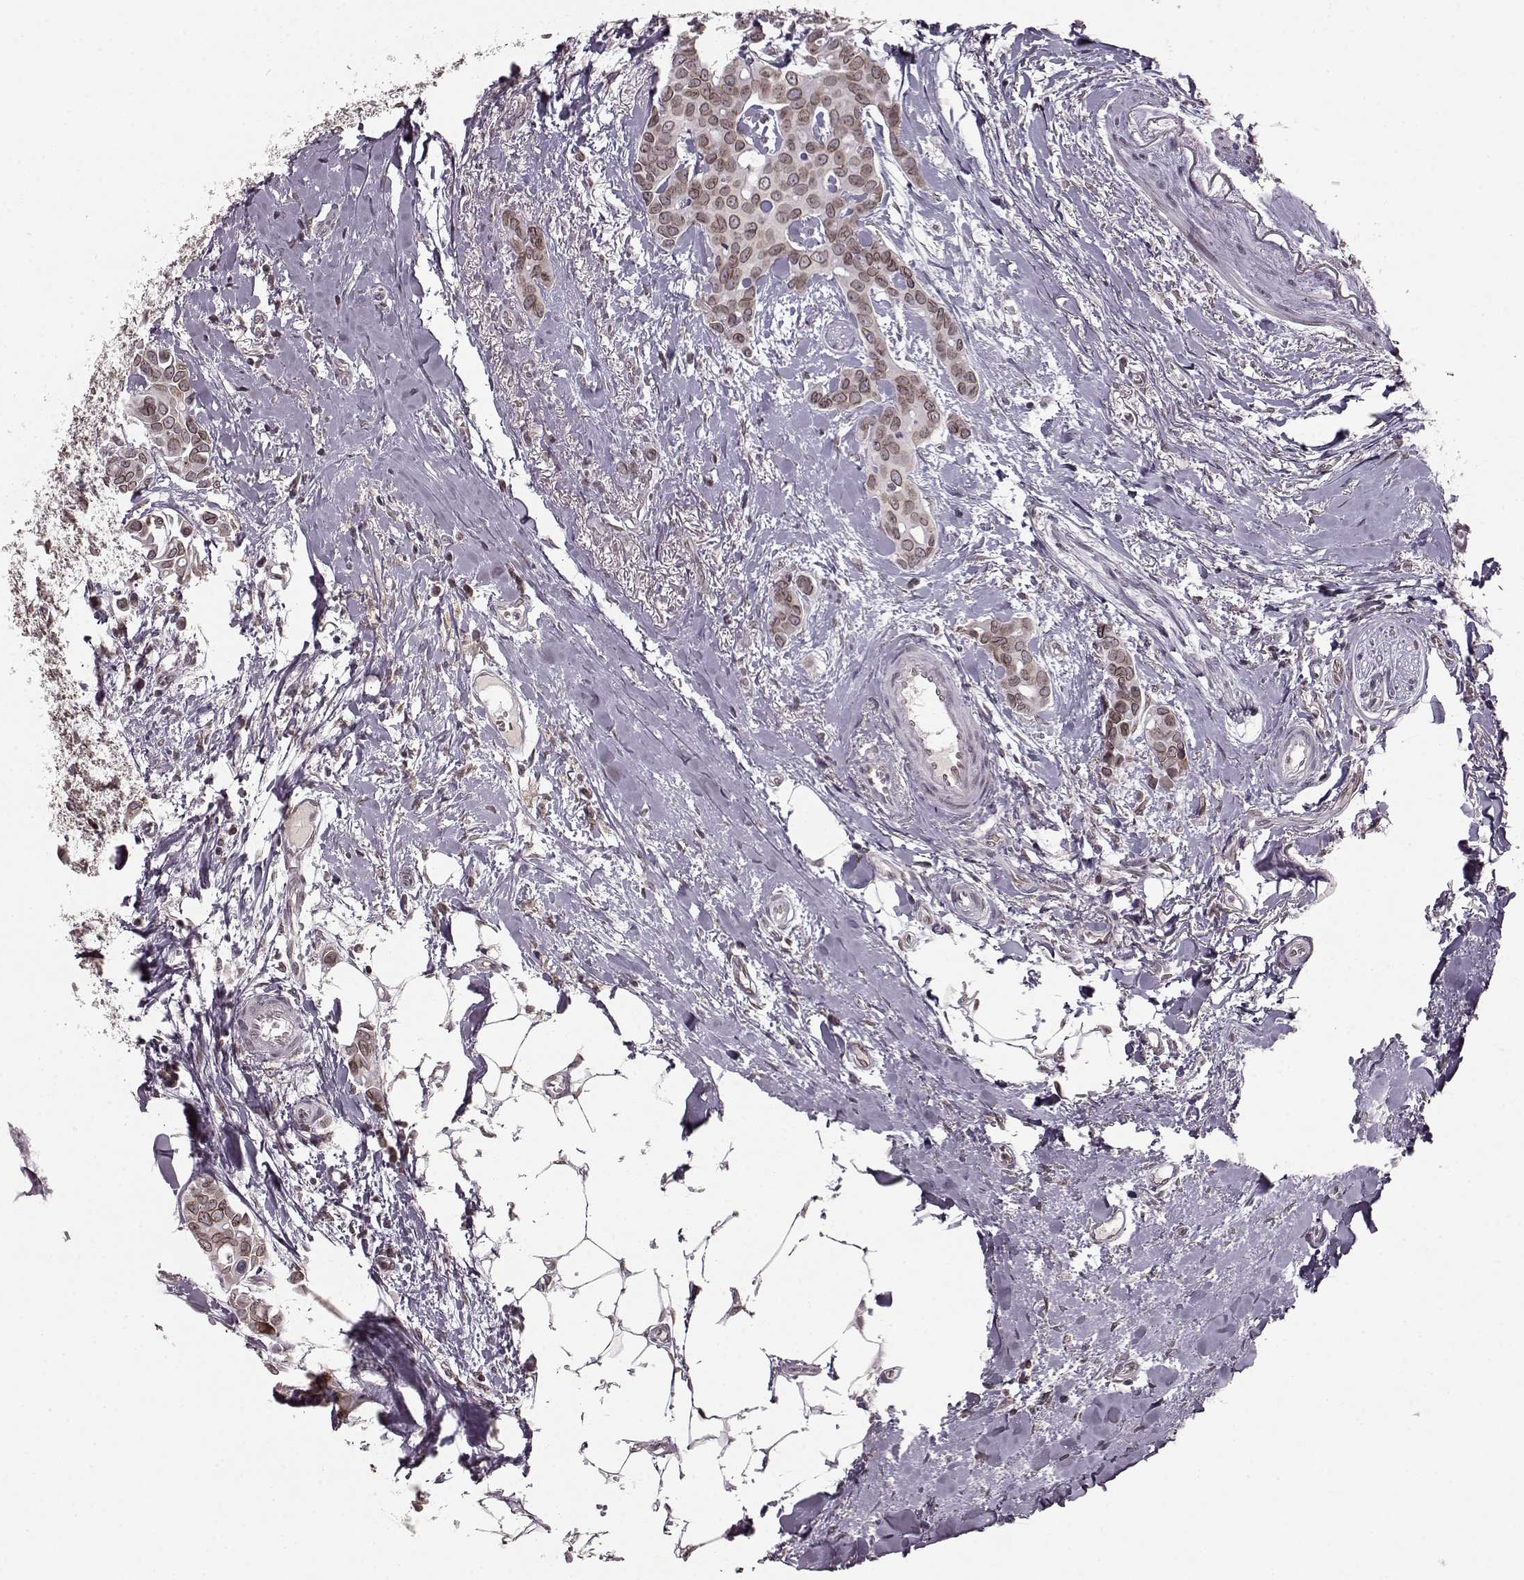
{"staining": {"intensity": "moderate", "quantity": ">75%", "location": "cytoplasmic/membranous,nuclear"}, "tissue": "breast cancer", "cell_type": "Tumor cells", "image_type": "cancer", "snomed": [{"axis": "morphology", "description": "Duct carcinoma"}, {"axis": "topography", "description": "Breast"}], "caption": "Breast cancer (intraductal carcinoma) stained for a protein (brown) exhibits moderate cytoplasmic/membranous and nuclear positive positivity in approximately >75% of tumor cells.", "gene": "DCAF12", "patient": {"sex": "female", "age": 54}}